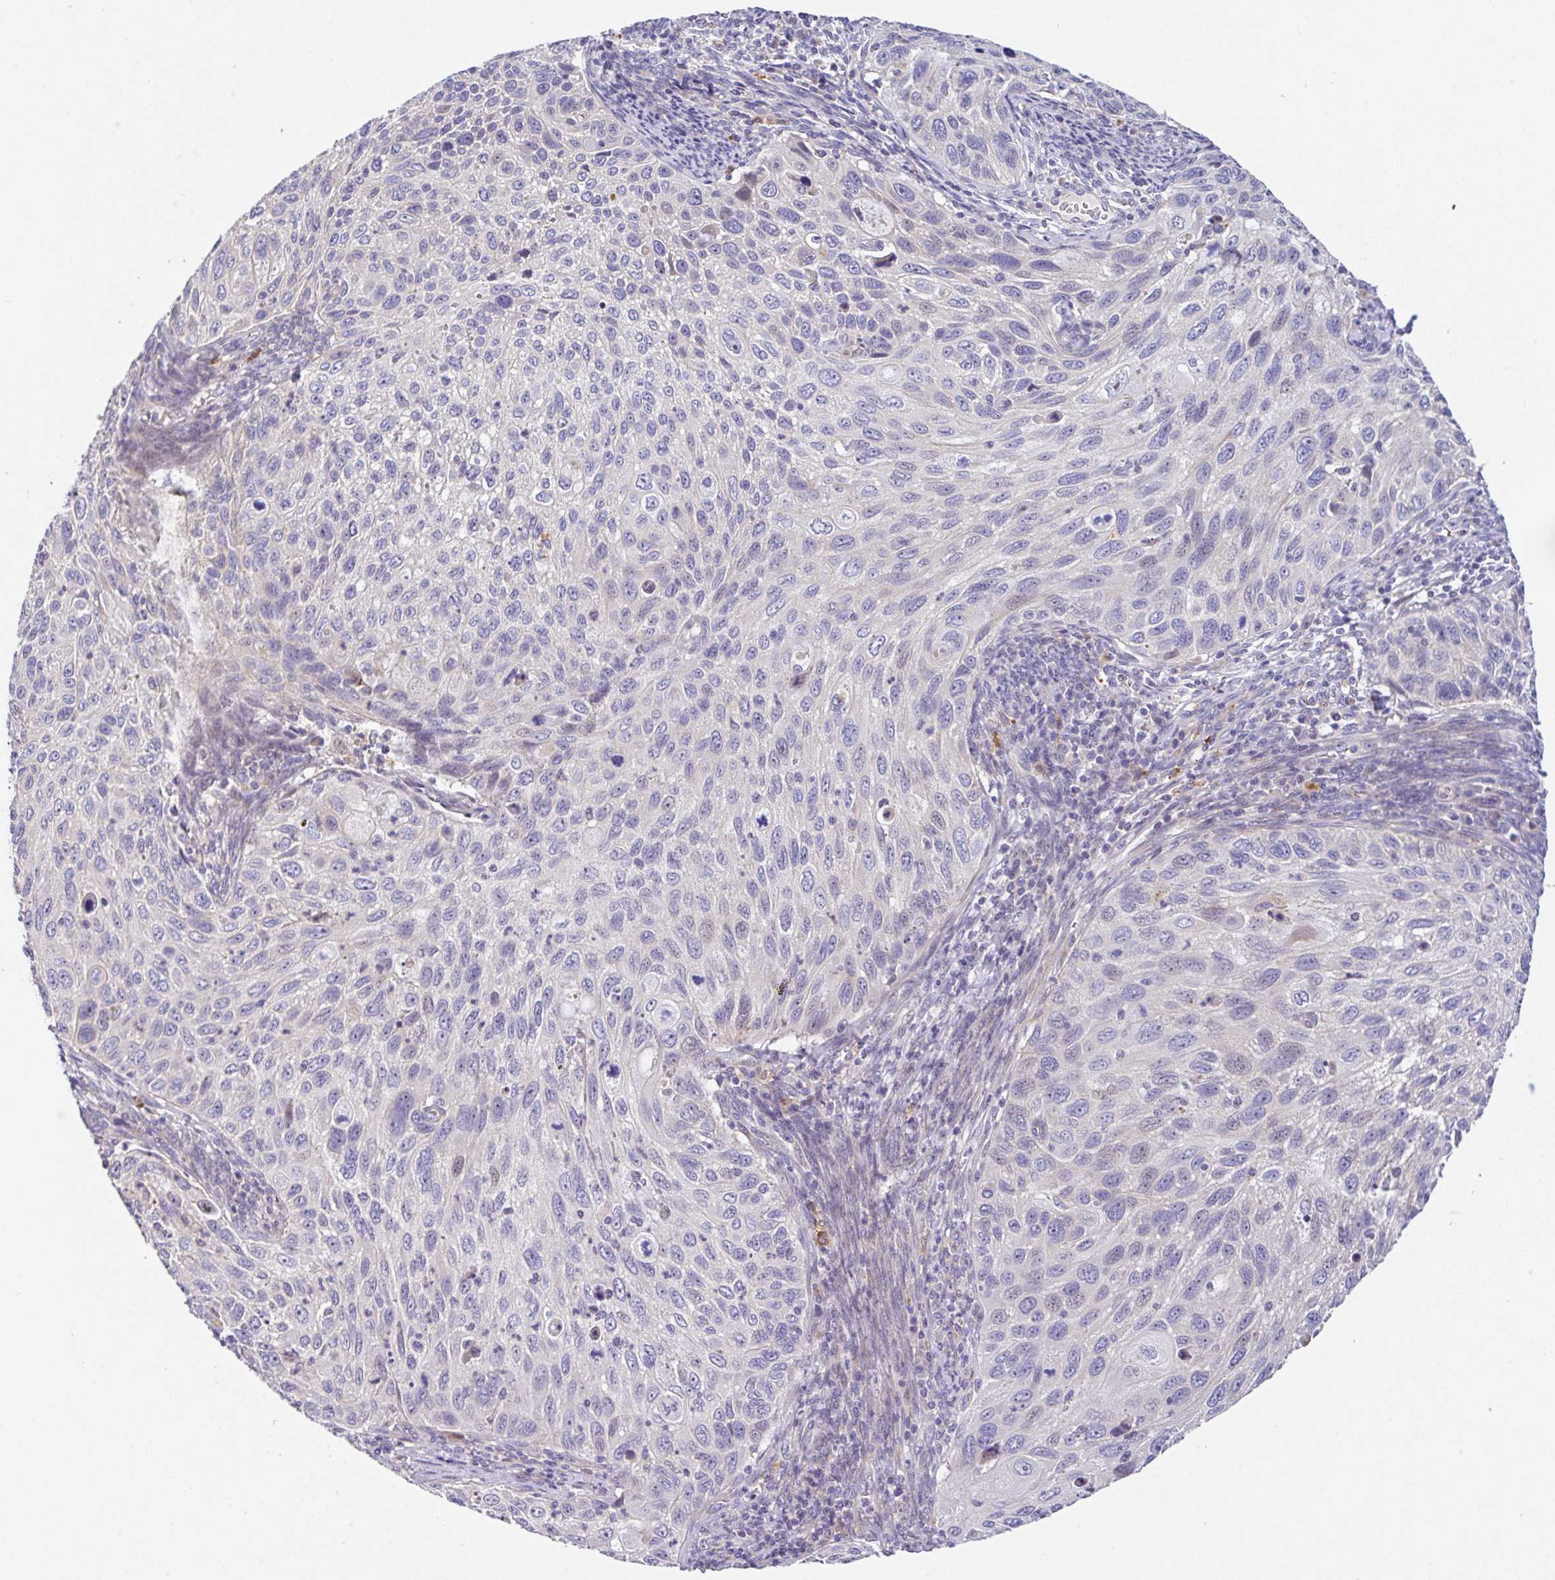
{"staining": {"intensity": "negative", "quantity": "none", "location": "none"}, "tissue": "cervical cancer", "cell_type": "Tumor cells", "image_type": "cancer", "snomed": [{"axis": "morphology", "description": "Squamous cell carcinoma, NOS"}, {"axis": "topography", "description": "Cervix"}], "caption": "IHC histopathology image of human cervical cancer stained for a protein (brown), which demonstrates no expression in tumor cells. (Brightfield microscopy of DAB (3,3'-diaminobenzidine) immunohistochemistry at high magnification).", "gene": "EPN3", "patient": {"sex": "female", "age": 70}}